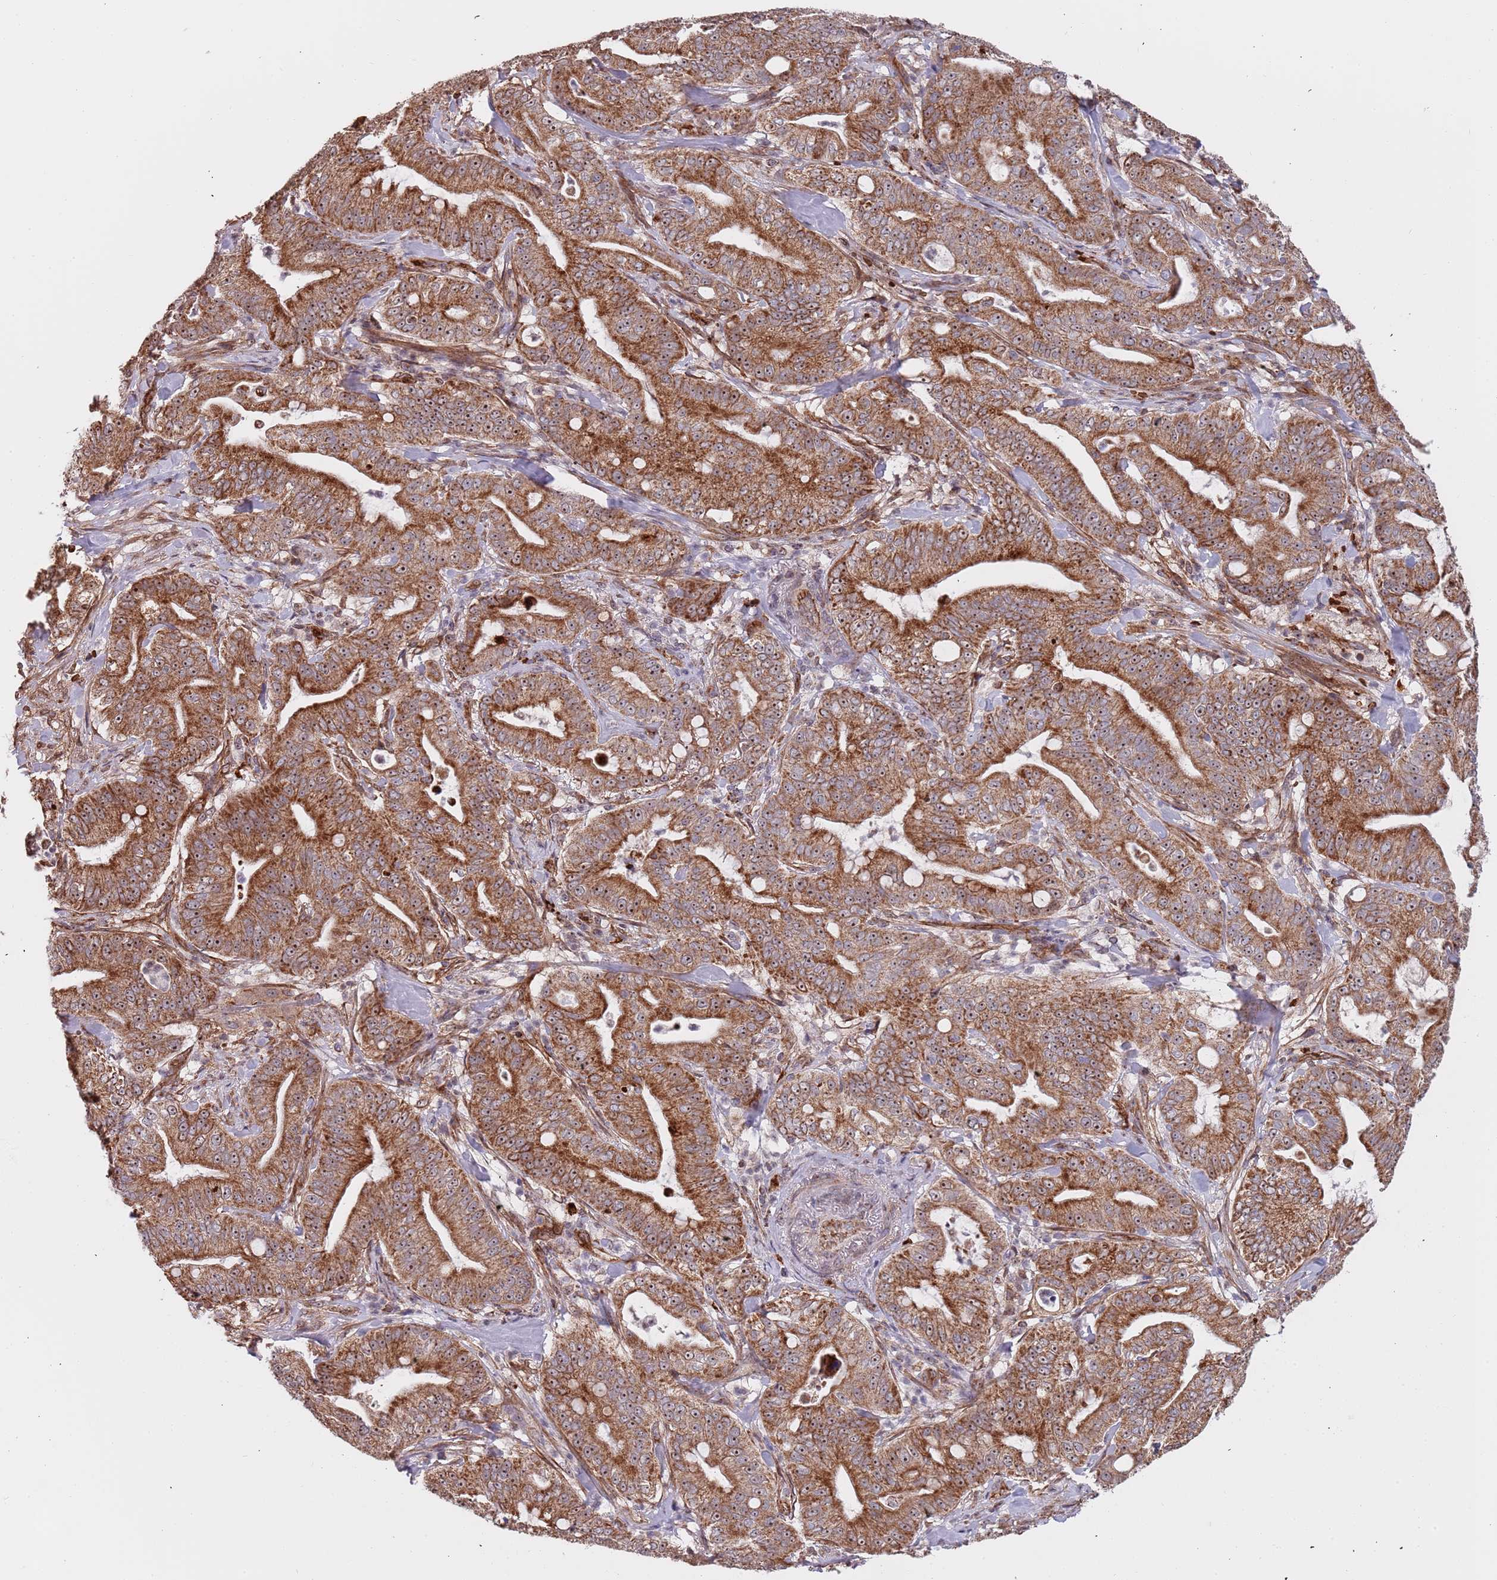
{"staining": {"intensity": "strong", "quantity": ">75%", "location": "cytoplasmic/membranous,nuclear"}, "tissue": "pancreatic cancer", "cell_type": "Tumor cells", "image_type": "cancer", "snomed": [{"axis": "morphology", "description": "Adenocarcinoma, NOS"}, {"axis": "topography", "description": "Pancreas"}], "caption": "Pancreatic cancer stained with DAB IHC exhibits high levels of strong cytoplasmic/membranous and nuclear positivity in approximately >75% of tumor cells.", "gene": "DCHS1", "patient": {"sex": "male", "age": 71}}